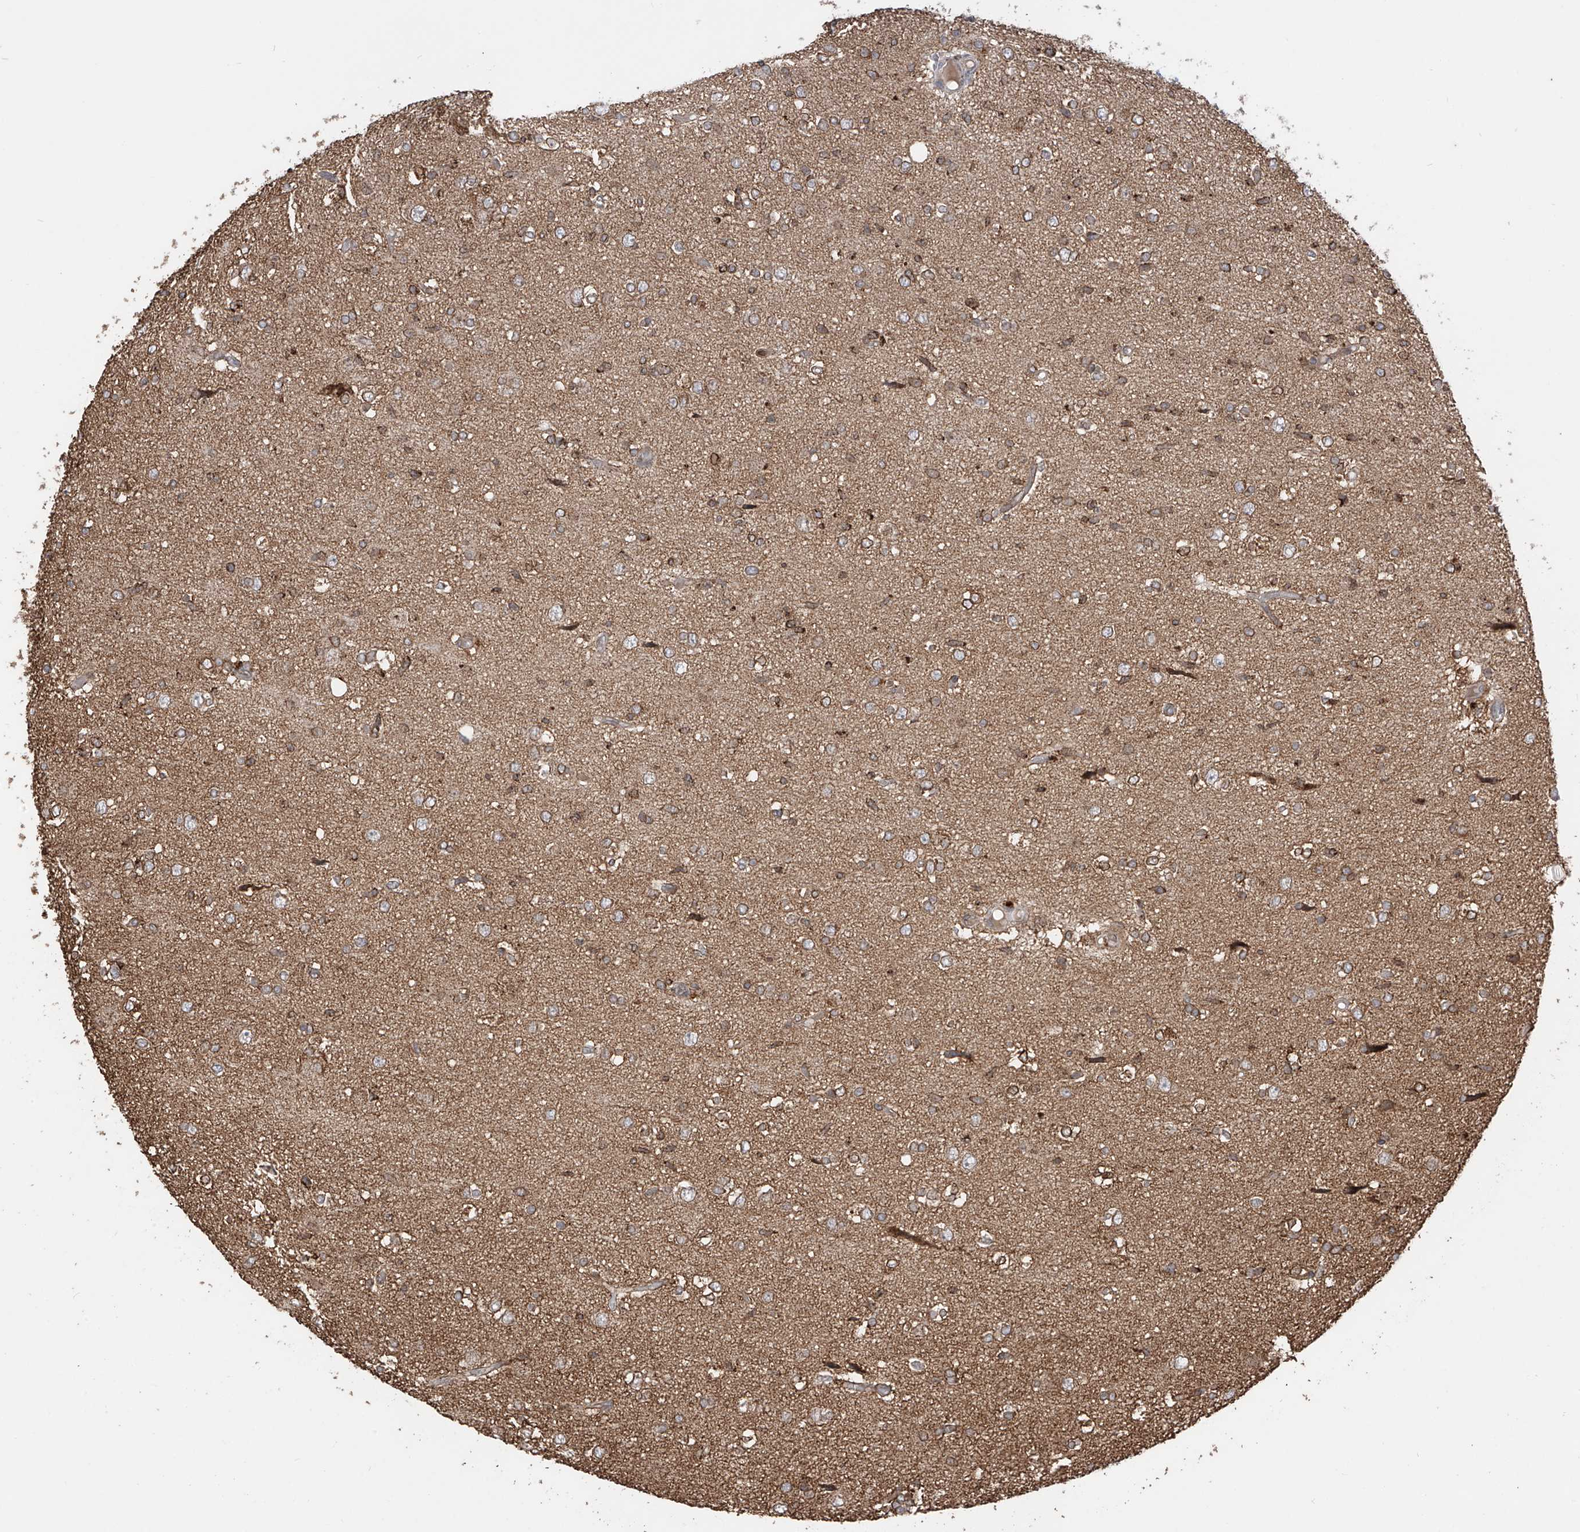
{"staining": {"intensity": "moderate", "quantity": "25%-75%", "location": "cytoplasmic/membranous,nuclear"}, "tissue": "glioma", "cell_type": "Tumor cells", "image_type": "cancer", "snomed": [{"axis": "morphology", "description": "Glioma, malignant, High grade"}, {"axis": "topography", "description": "Brain"}], "caption": "A medium amount of moderate cytoplasmic/membranous and nuclear staining is present in about 25%-75% of tumor cells in malignant glioma (high-grade) tissue. The protein is shown in brown color, while the nuclei are stained blue.", "gene": "AHCTF1", "patient": {"sex": "female", "age": 59}}